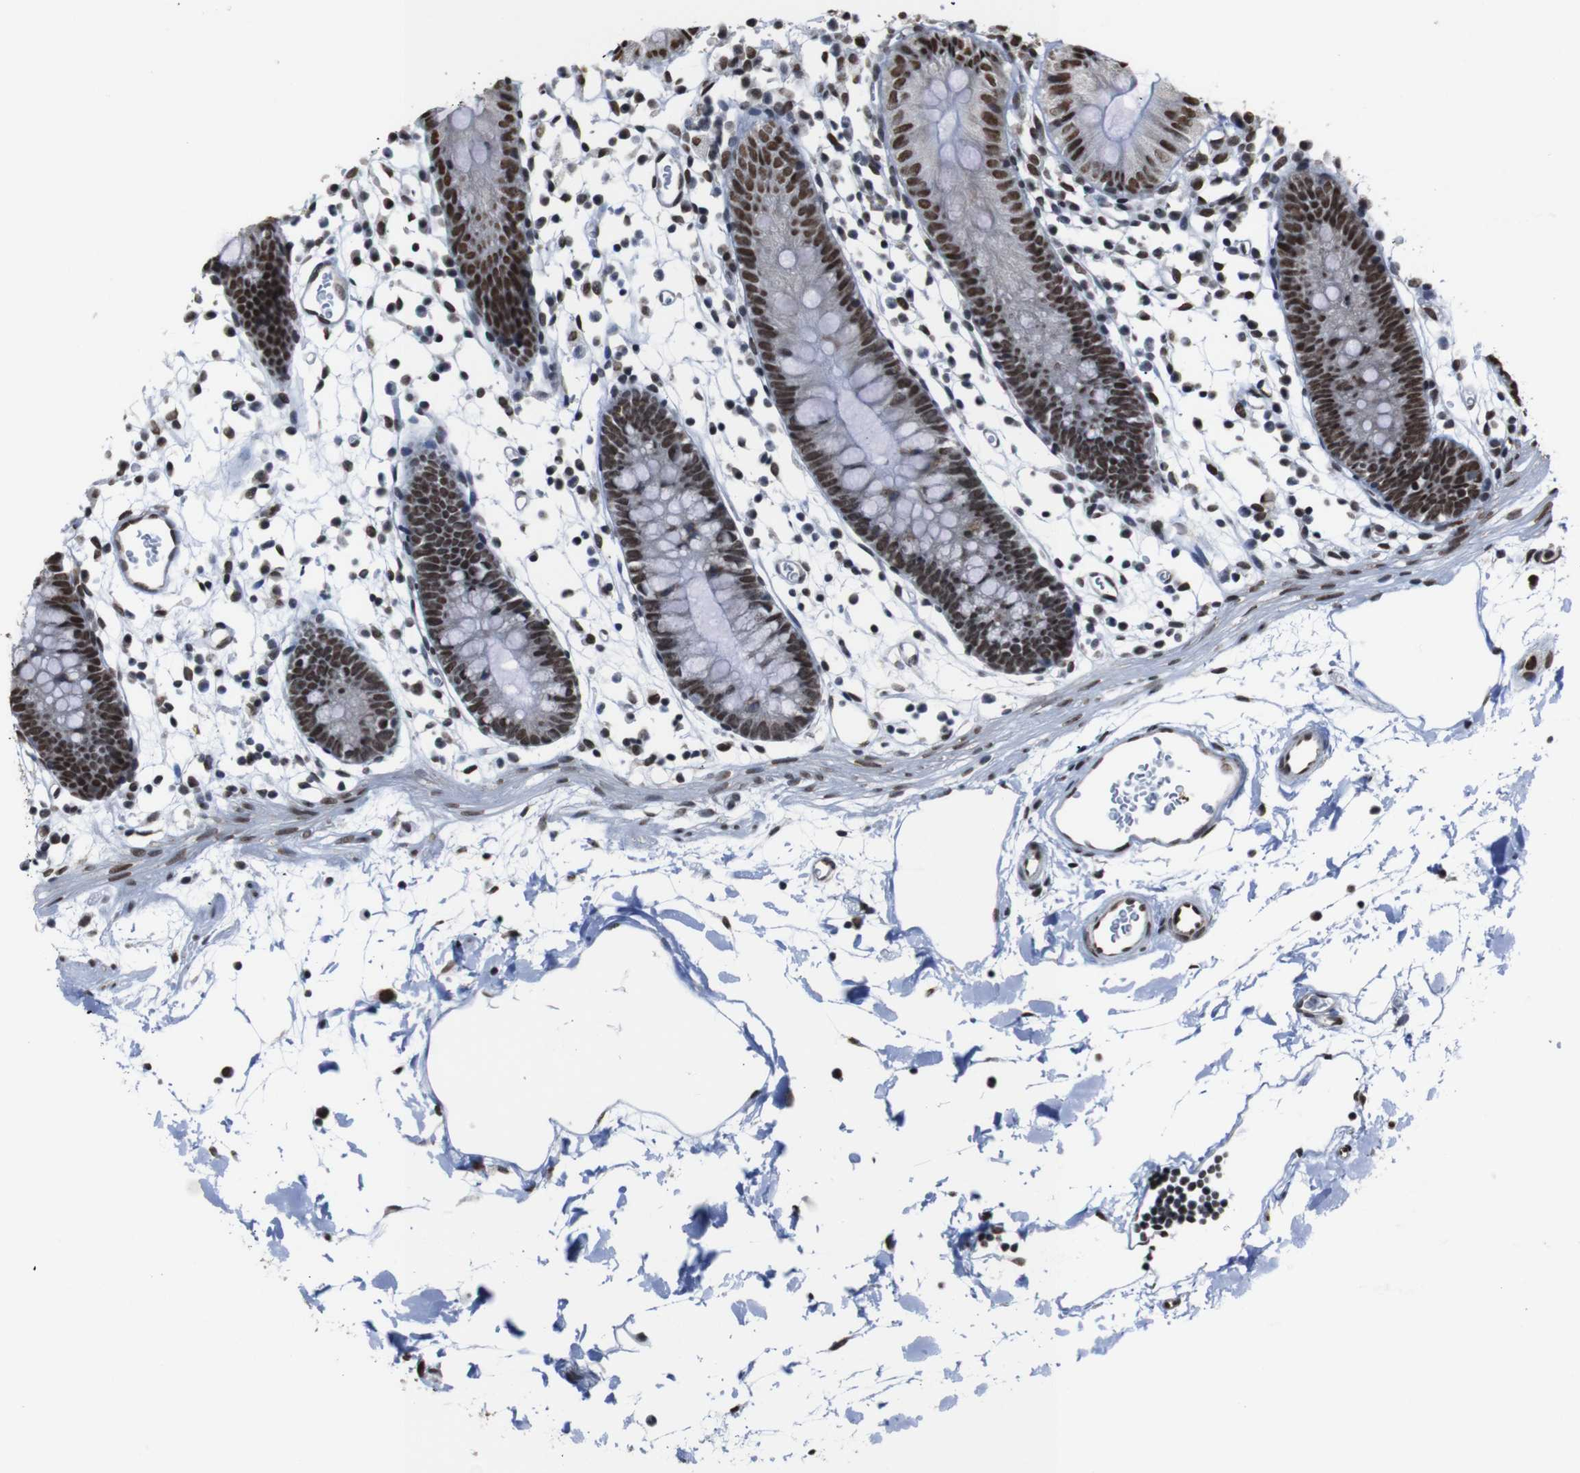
{"staining": {"intensity": "strong", "quantity": ">75%", "location": "nuclear"}, "tissue": "colon", "cell_type": "Endothelial cells", "image_type": "normal", "snomed": [{"axis": "morphology", "description": "Normal tissue, NOS"}, {"axis": "topography", "description": "Colon"}], "caption": "This micrograph demonstrates immunohistochemistry staining of benign human colon, with high strong nuclear staining in approximately >75% of endothelial cells.", "gene": "ROMO1", "patient": {"sex": "male", "age": 14}}